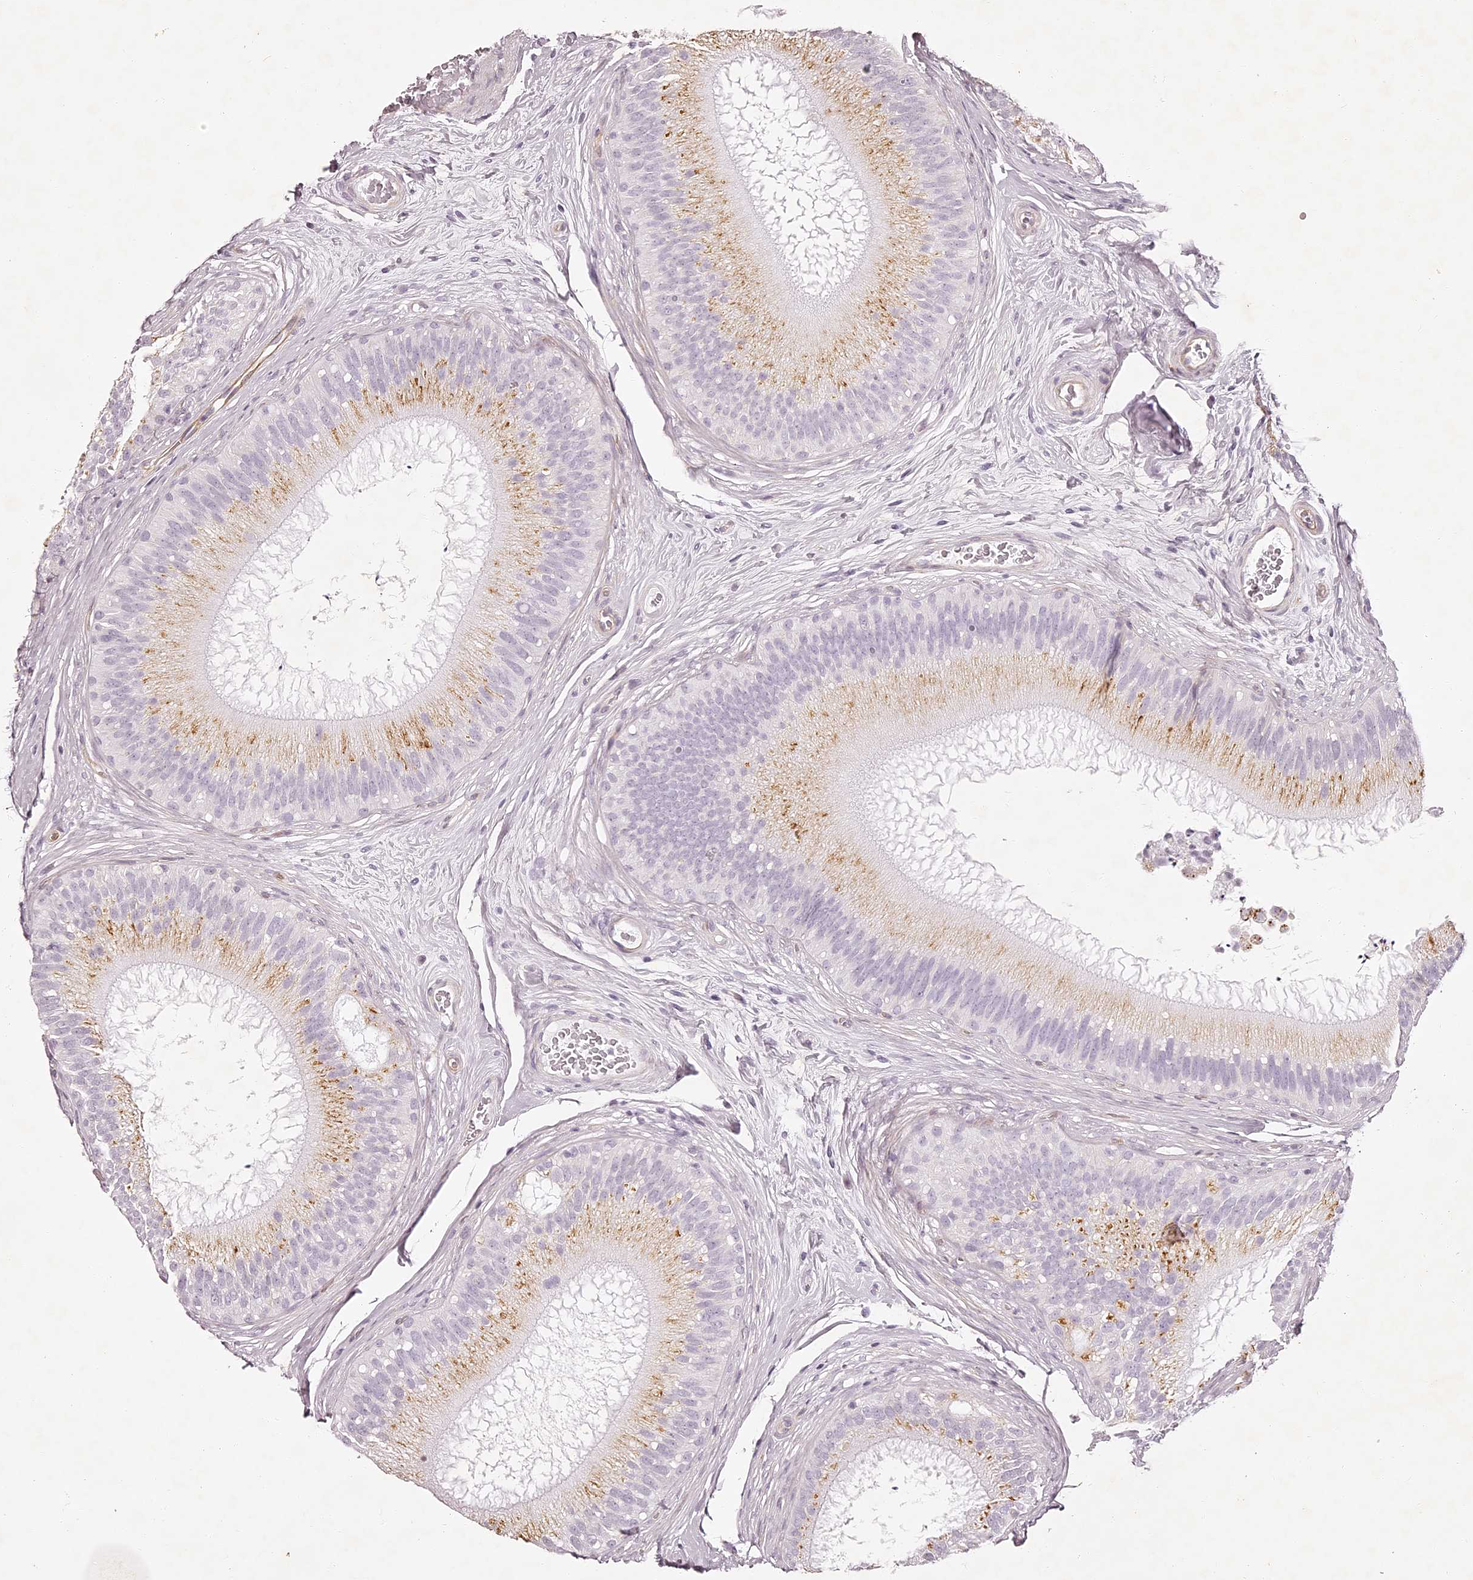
{"staining": {"intensity": "weak", "quantity": "25%-75%", "location": "cytoplasmic/membranous"}, "tissue": "epididymis", "cell_type": "Glandular cells", "image_type": "normal", "snomed": [{"axis": "morphology", "description": "Normal tissue, NOS"}, {"axis": "topography", "description": "Epididymis"}], "caption": "Brown immunohistochemical staining in benign epididymis exhibits weak cytoplasmic/membranous positivity in about 25%-75% of glandular cells.", "gene": "ELAPOR1", "patient": {"sex": "male", "age": 45}}